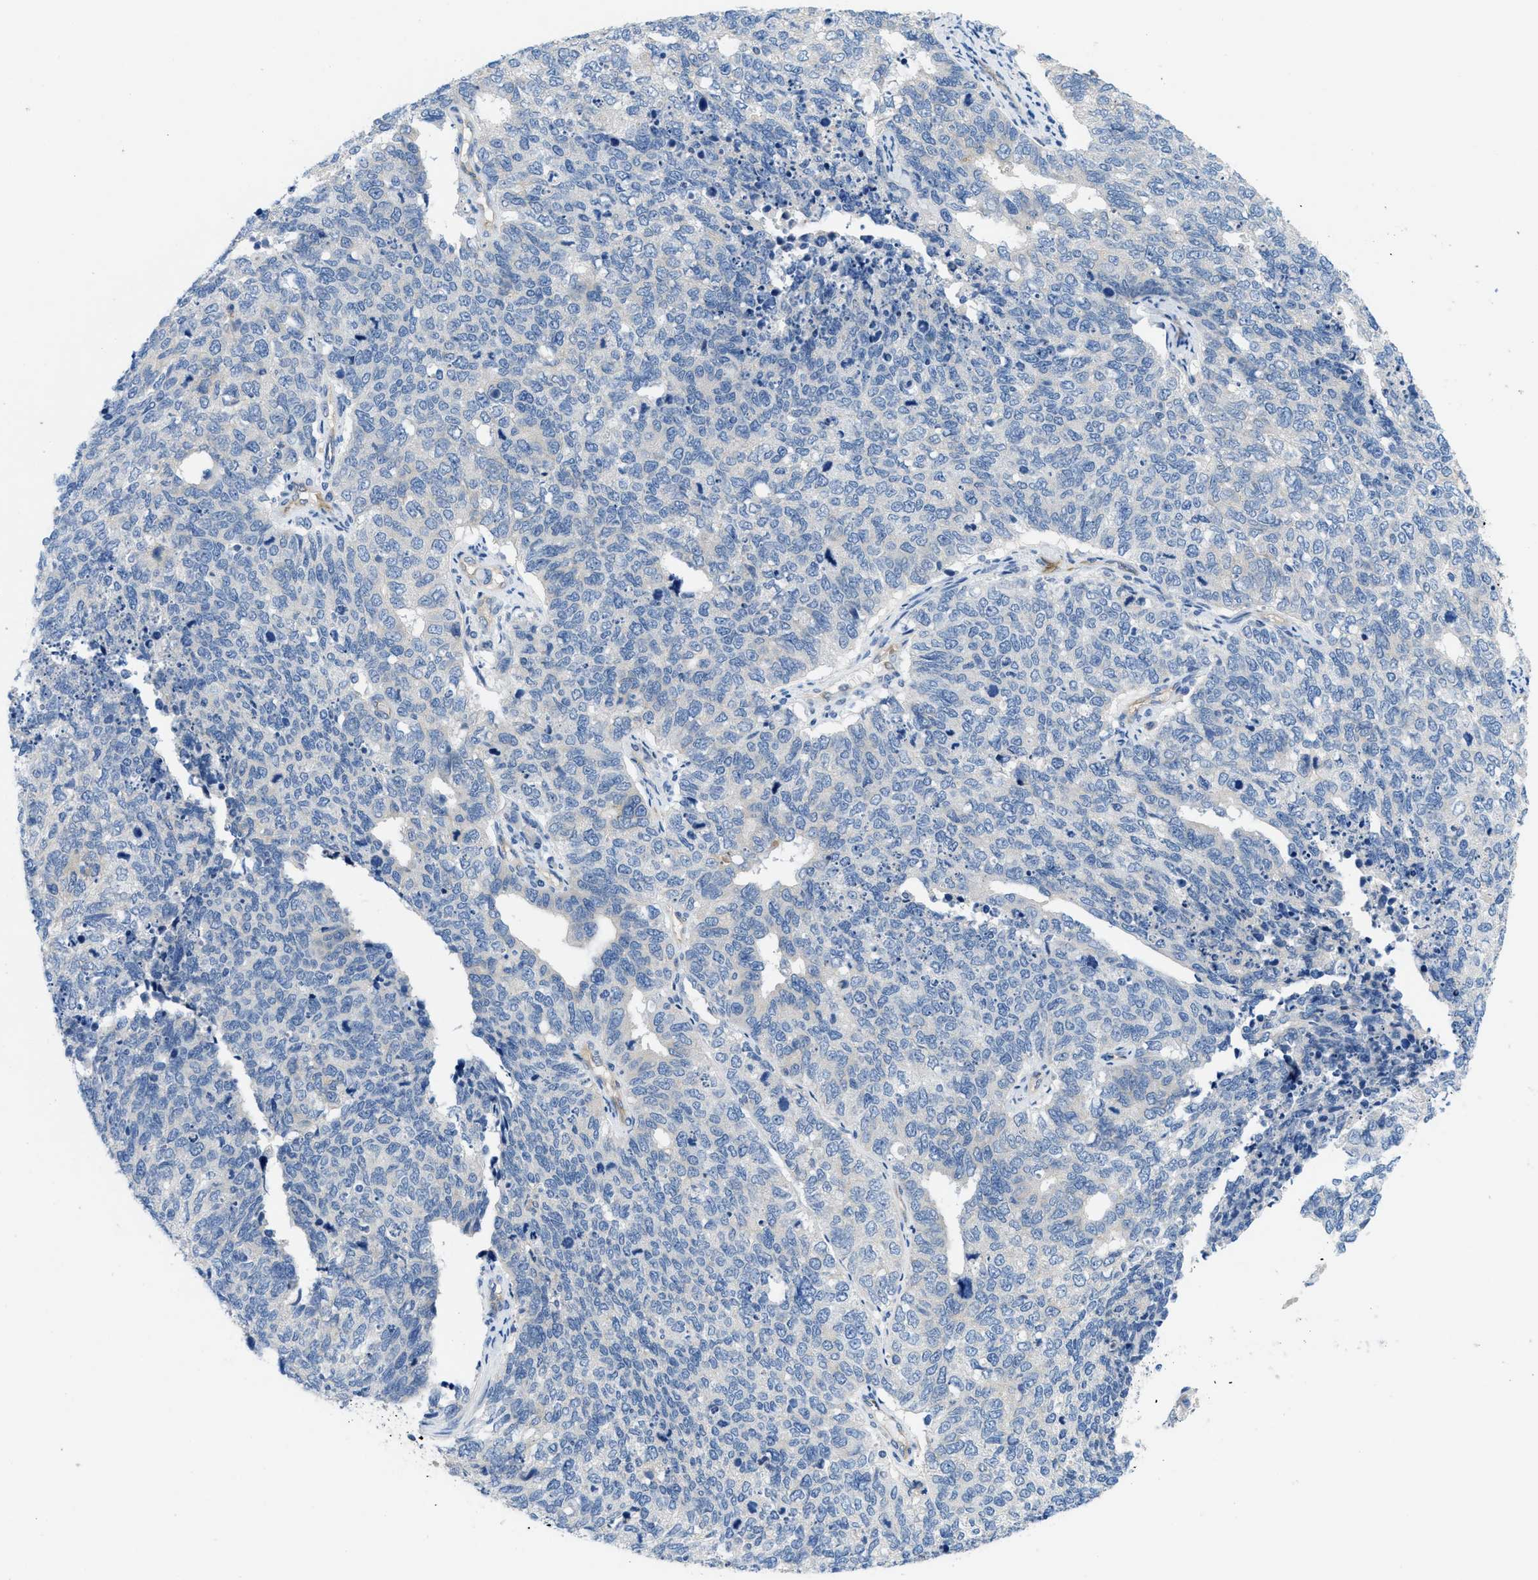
{"staining": {"intensity": "negative", "quantity": "none", "location": "none"}, "tissue": "cervical cancer", "cell_type": "Tumor cells", "image_type": "cancer", "snomed": [{"axis": "morphology", "description": "Squamous cell carcinoma, NOS"}, {"axis": "topography", "description": "Cervix"}], "caption": "Immunohistochemistry image of neoplastic tissue: human cervical squamous cell carcinoma stained with DAB shows no significant protein positivity in tumor cells.", "gene": "PGR", "patient": {"sex": "female", "age": 63}}